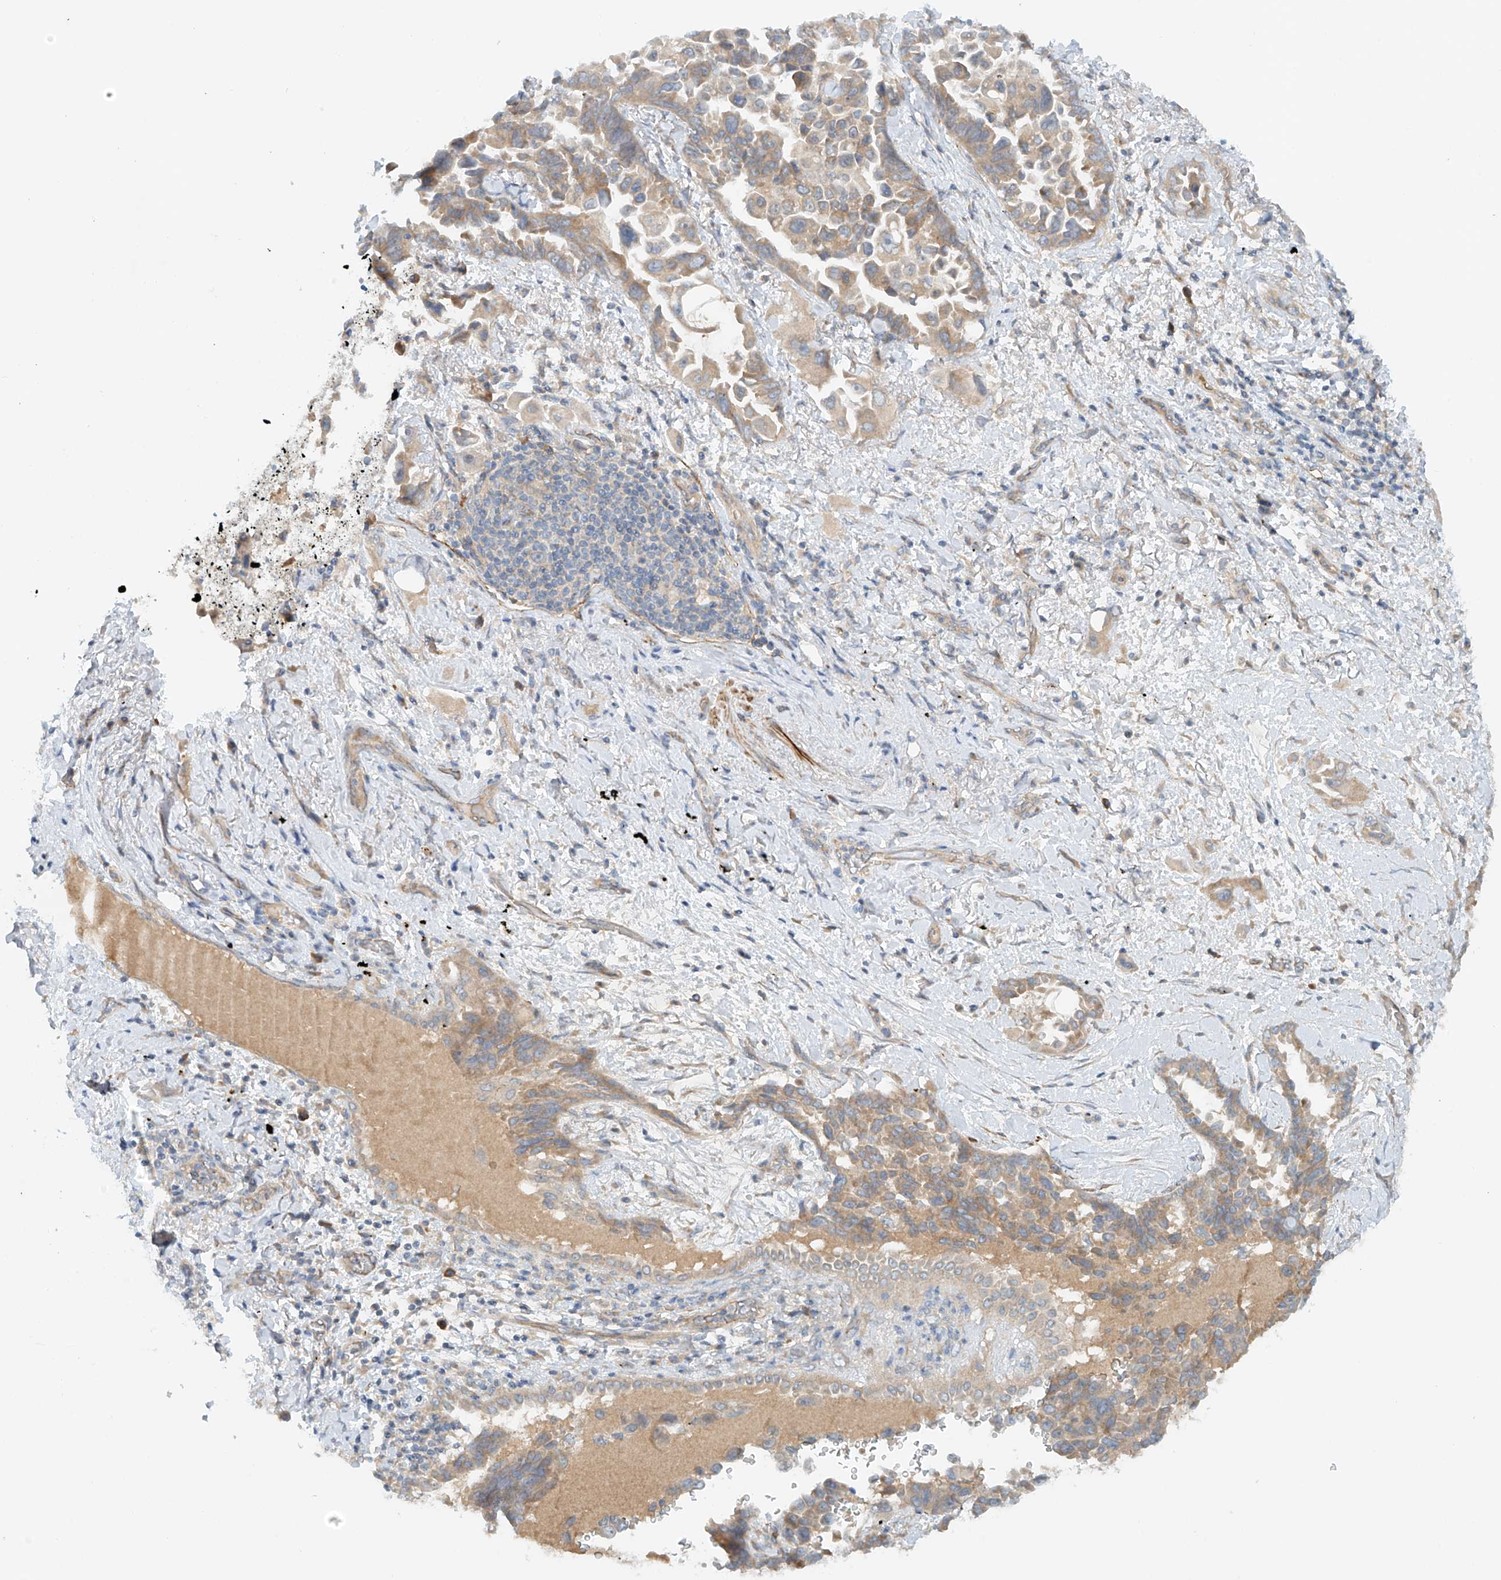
{"staining": {"intensity": "moderate", "quantity": "25%-75%", "location": "cytoplasmic/membranous"}, "tissue": "lung cancer", "cell_type": "Tumor cells", "image_type": "cancer", "snomed": [{"axis": "morphology", "description": "Adenocarcinoma, NOS"}, {"axis": "topography", "description": "Lung"}], "caption": "A histopathology image showing moderate cytoplasmic/membranous staining in approximately 25%-75% of tumor cells in lung cancer (adenocarcinoma), as visualized by brown immunohistochemical staining.", "gene": "LYRM9", "patient": {"sex": "female", "age": 67}}